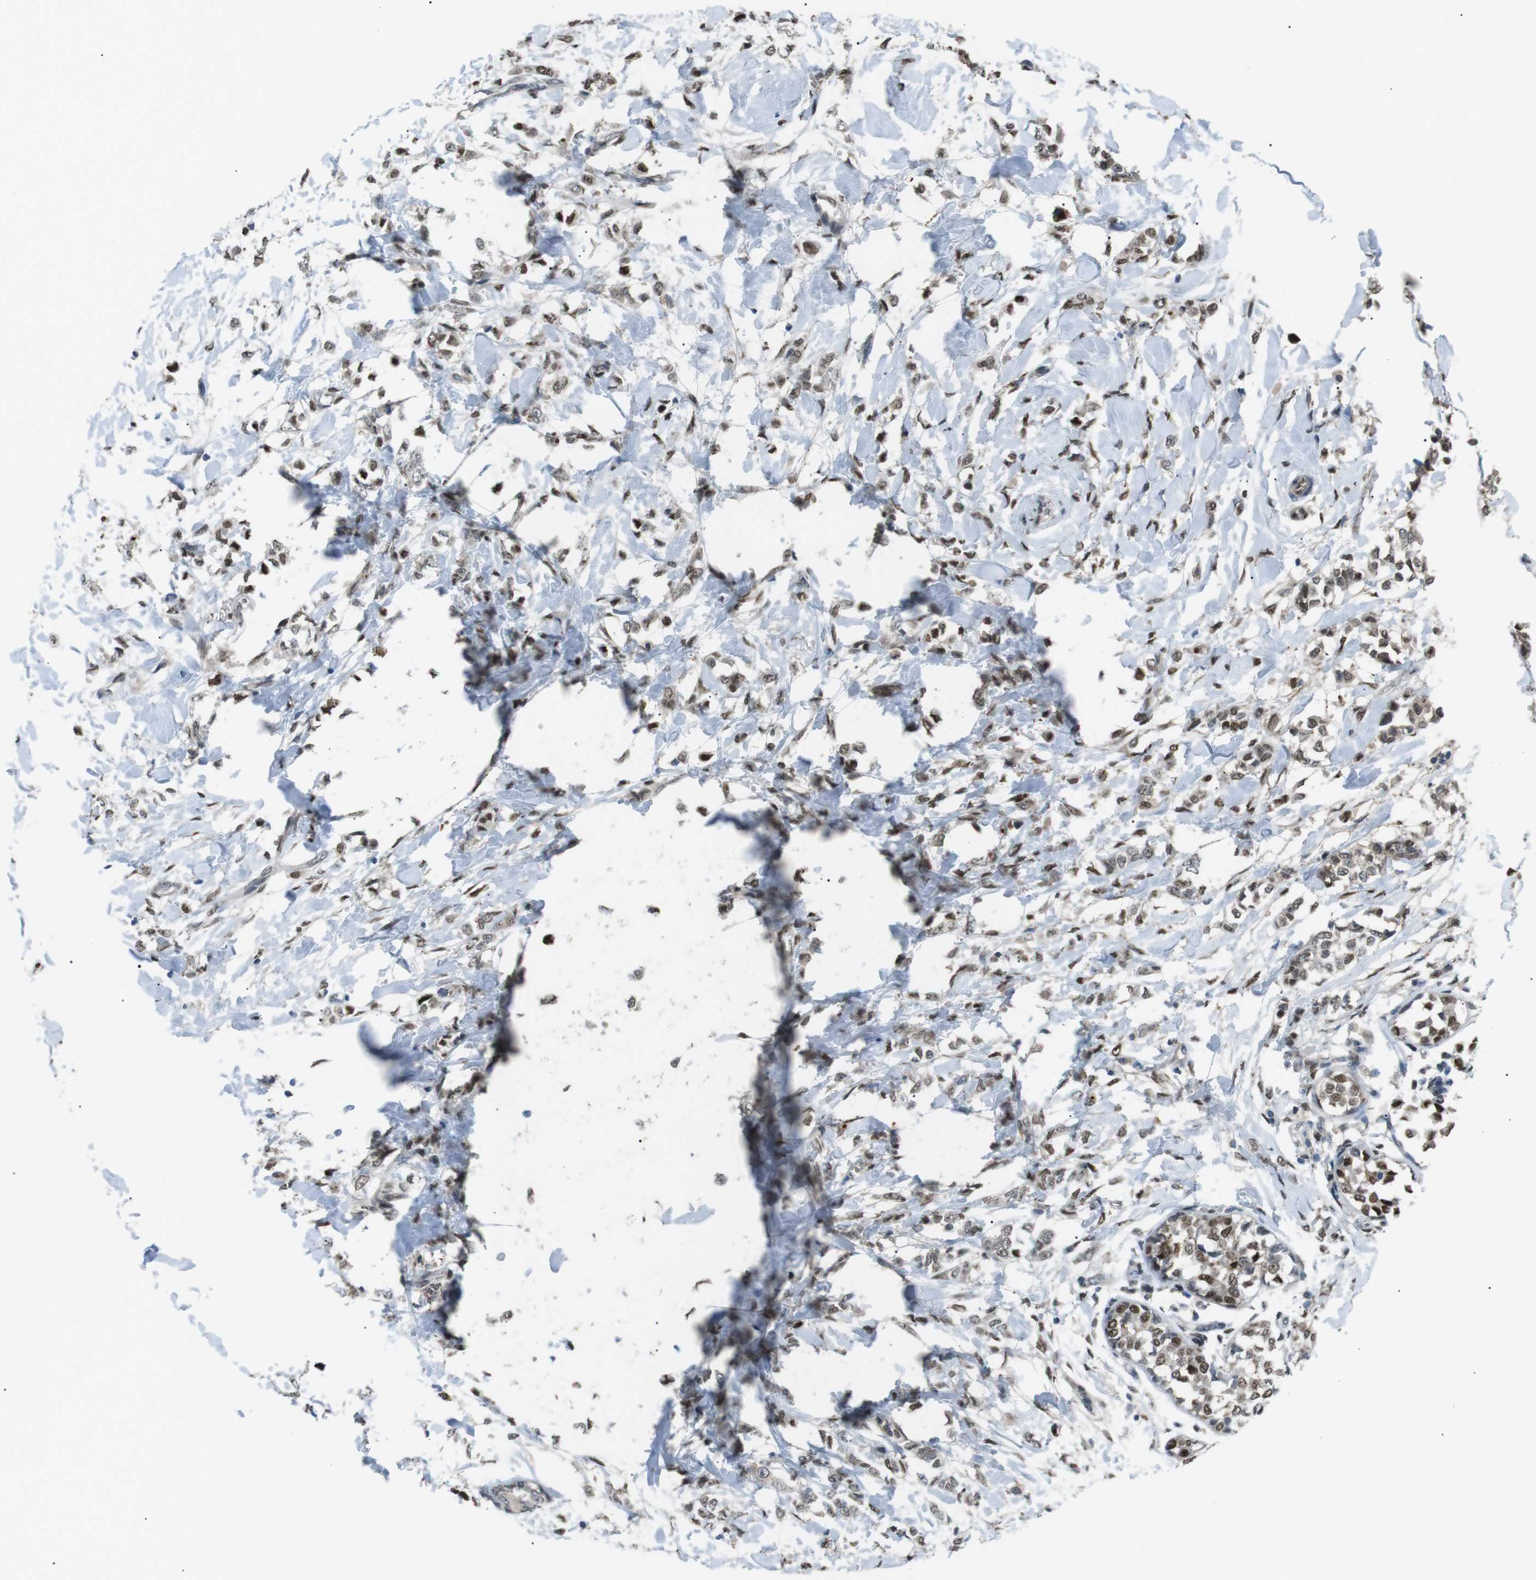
{"staining": {"intensity": "moderate", "quantity": ">75%", "location": "nuclear"}, "tissue": "breast cancer", "cell_type": "Tumor cells", "image_type": "cancer", "snomed": [{"axis": "morphology", "description": "Lobular carcinoma, in situ"}, {"axis": "morphology", "description": "Lobular carcinoma"}, {"axis": "topography", "description": "Breast"}], "caption": "There is medium levels of moderate nuclear expression in tumor cells of breast cancer, as demonstrated by immunohistochemical staining (brown color).", "gene": "SRPK2", "patient": {"sex": "female", "age": 41}}